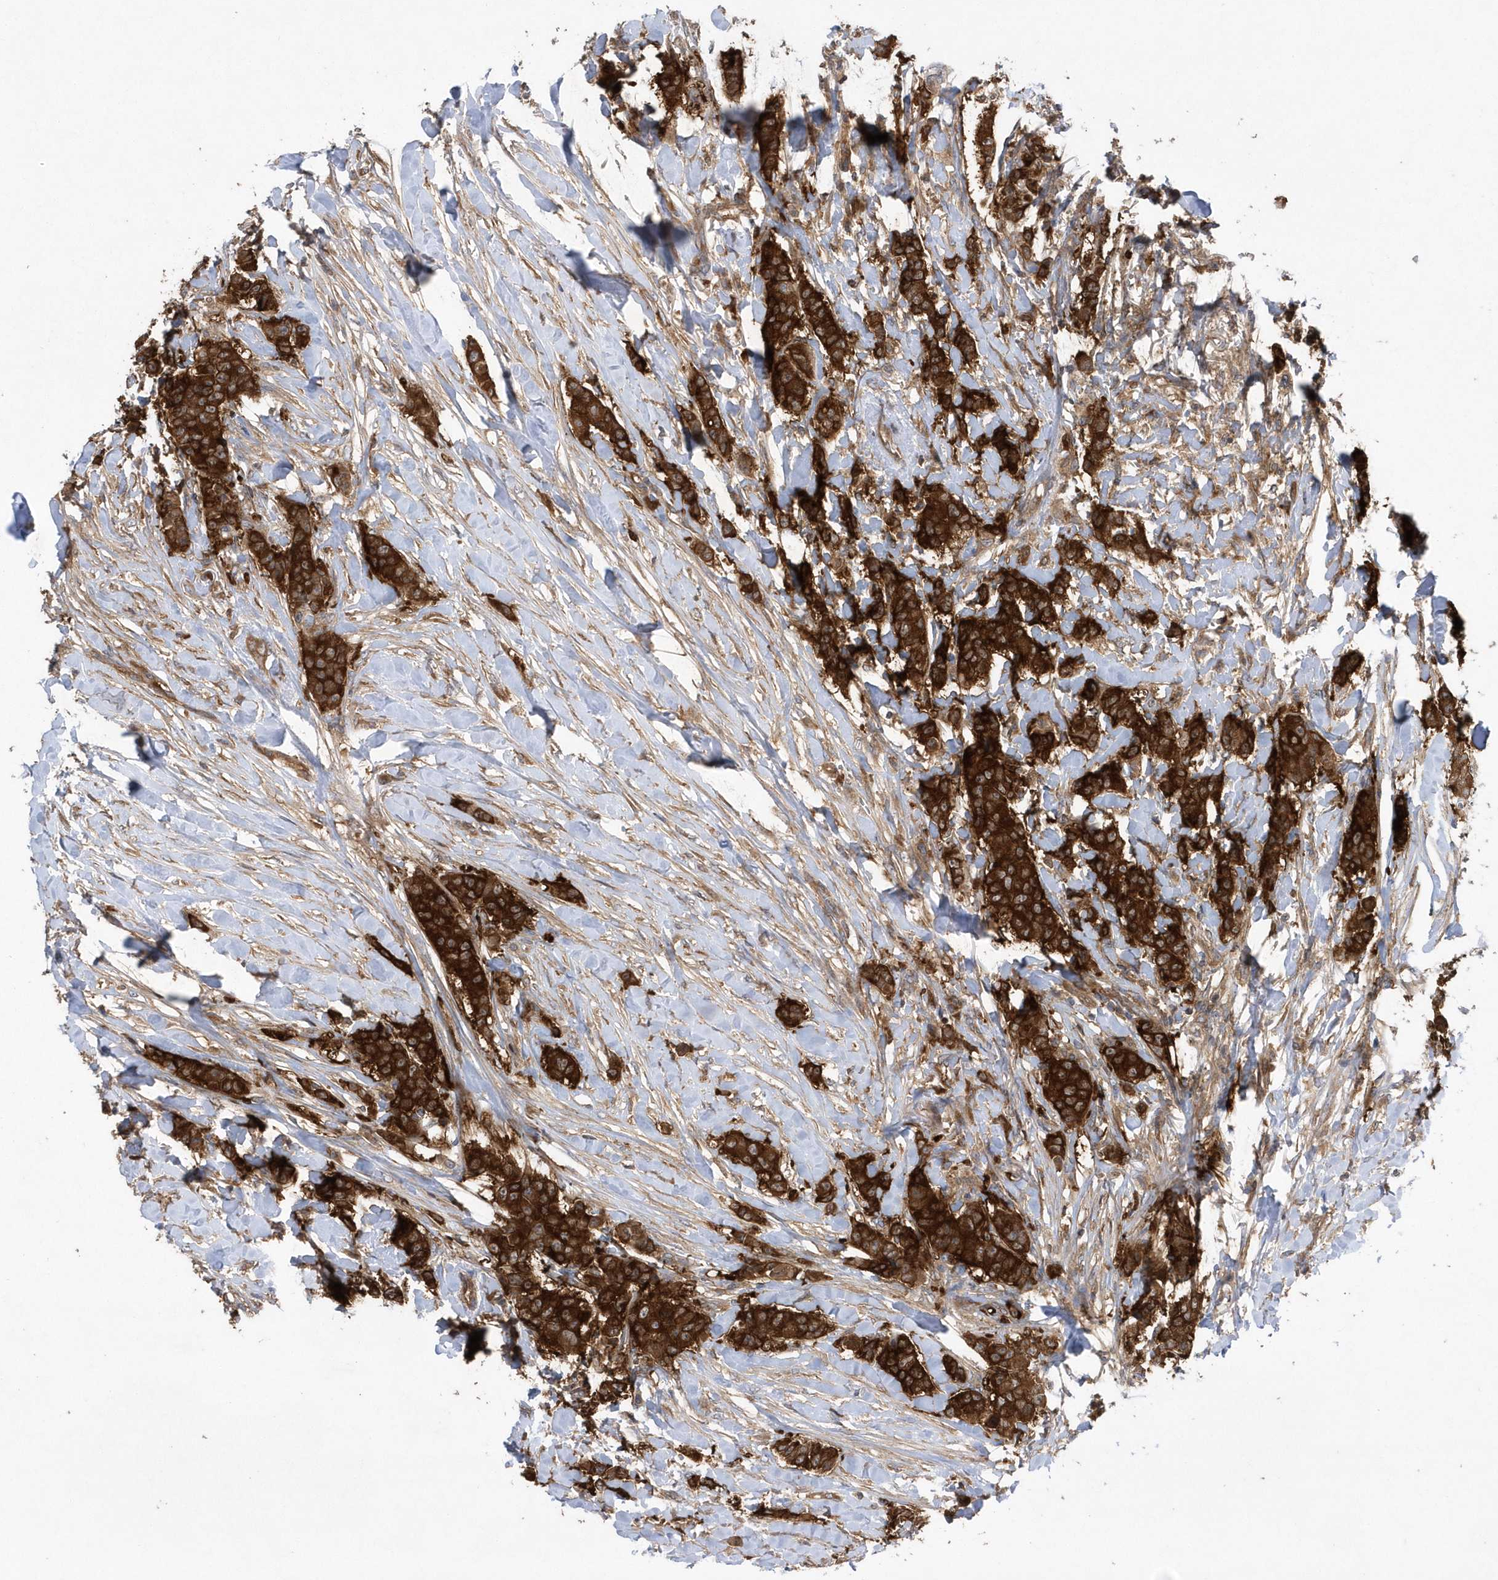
{"staining": {"intensity": "strong", "quantity": ">75%", "location": "cytoplasmic/membranous"}, "tissue": "breast cancer", "cell_type": "Tumor cells", "image_type": "cancer", "snomed": [{"axis": "morphology", "description": "Duct carcinoma"}, {"axis": "topography", "description": "Breast"}], "caption": "Invasive ductal carcinoma (breast) was stained to show a protein in brown. There is high levels of strong cytoplasmic/membranous positivity in approximately >75% of tumor cells.", "gene": "PAICS", "patient": {"sex": "female", "age": 40}}